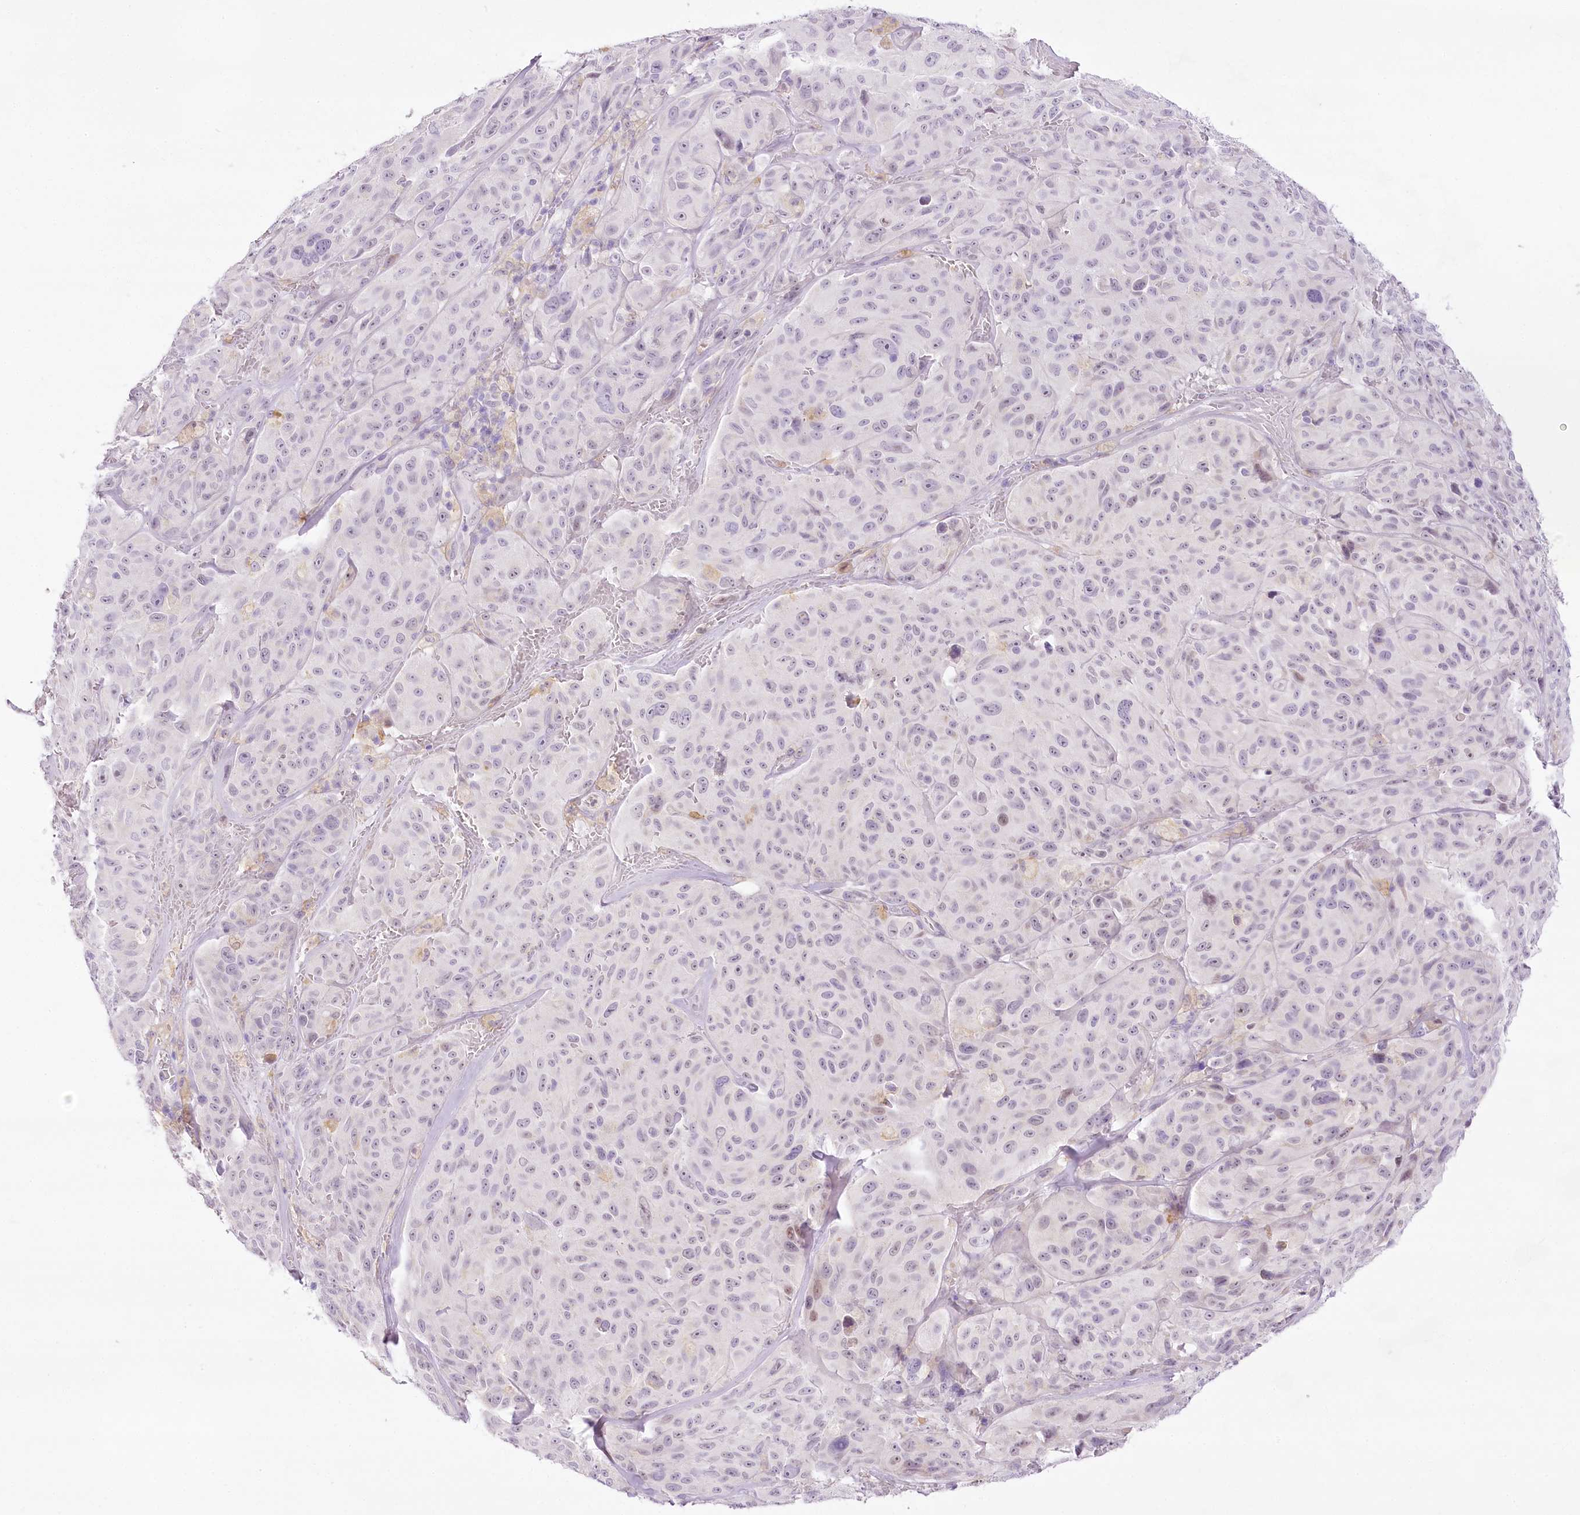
{"staining": {"intensity": "negative", "quantity": "none", "location": "none"}, "tissue": "melanoma", "cell_type": "Tumor cells", "image_type": "cancer", "snomed": [{"axis": "morphology", "description": "Malignant melanoma, NOS"}, {"axis": "topography", "description": "Skin"}], "caption": "Immunohistochemistry image of neoplastic tissue: human melanoma stained with DAB demonstrates no significant protein expression in tumor cells.", "gene": "CCDC30", "patient": {"sex": "male", "age": 66}}